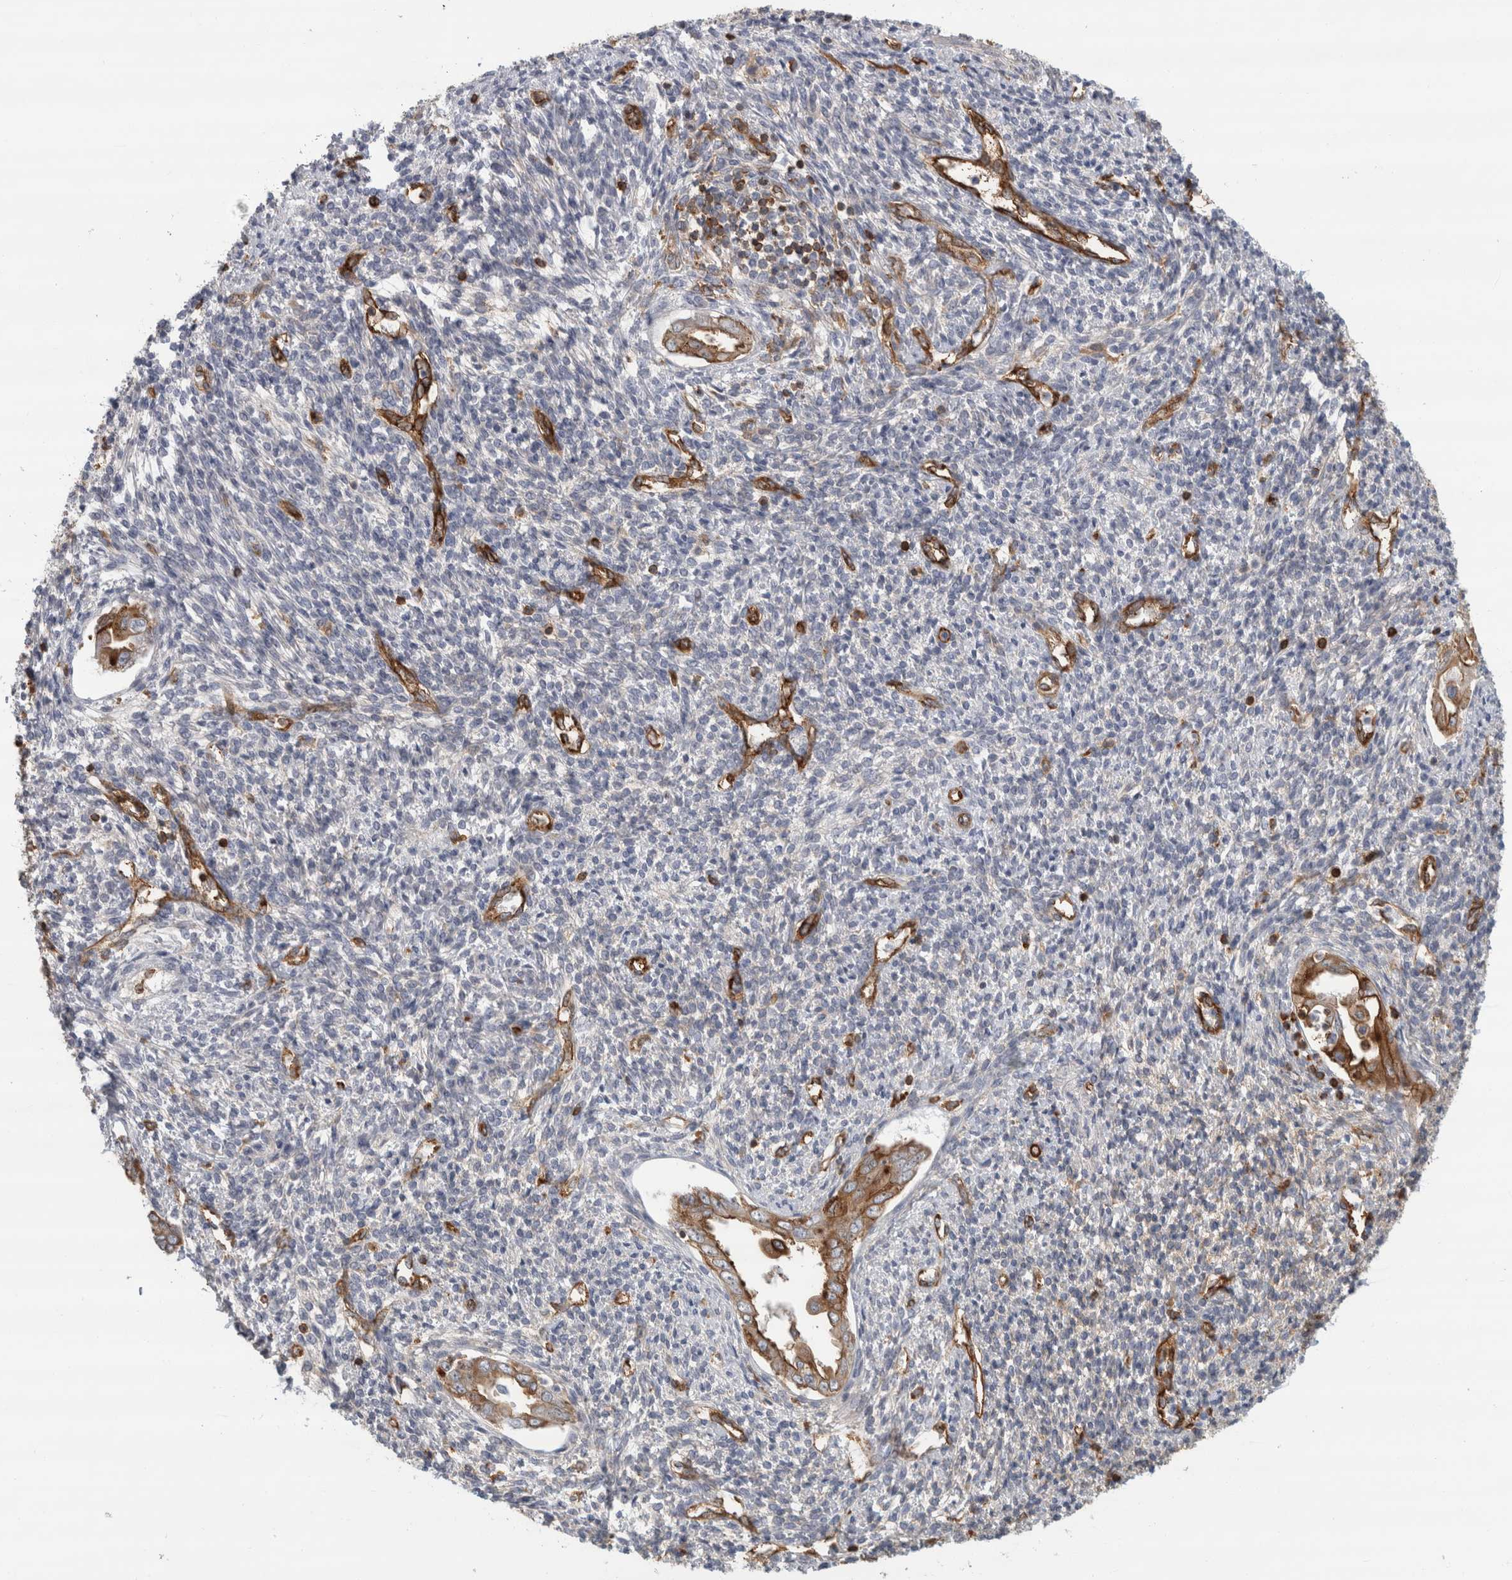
{"staining": {"intensity": "strong", "quantity": "25%-75%", "location": "cytoplasmic/membranous"}, "tissue": "endometrium", "cell_type": "Cells in endometrial stroma", "image_type": "normal", "snomed": [{"axis": "morphology", "description": "Normal tissue, NOS"}, {"axis": "topography", "description": "Endometrium"}], "caption": "DAB (3,3'-diaminobenzidine) immunohistochemical staining of benign human endometrium reveals strong cytoplasmic/membranous protein staining in approximately 25%-75% of cells in endometrial stroma. (DAB IHC with brightfield microscopy, high magnification).", "gene": "AHNAK", "patient": {"sex": "female", "age": 66}}